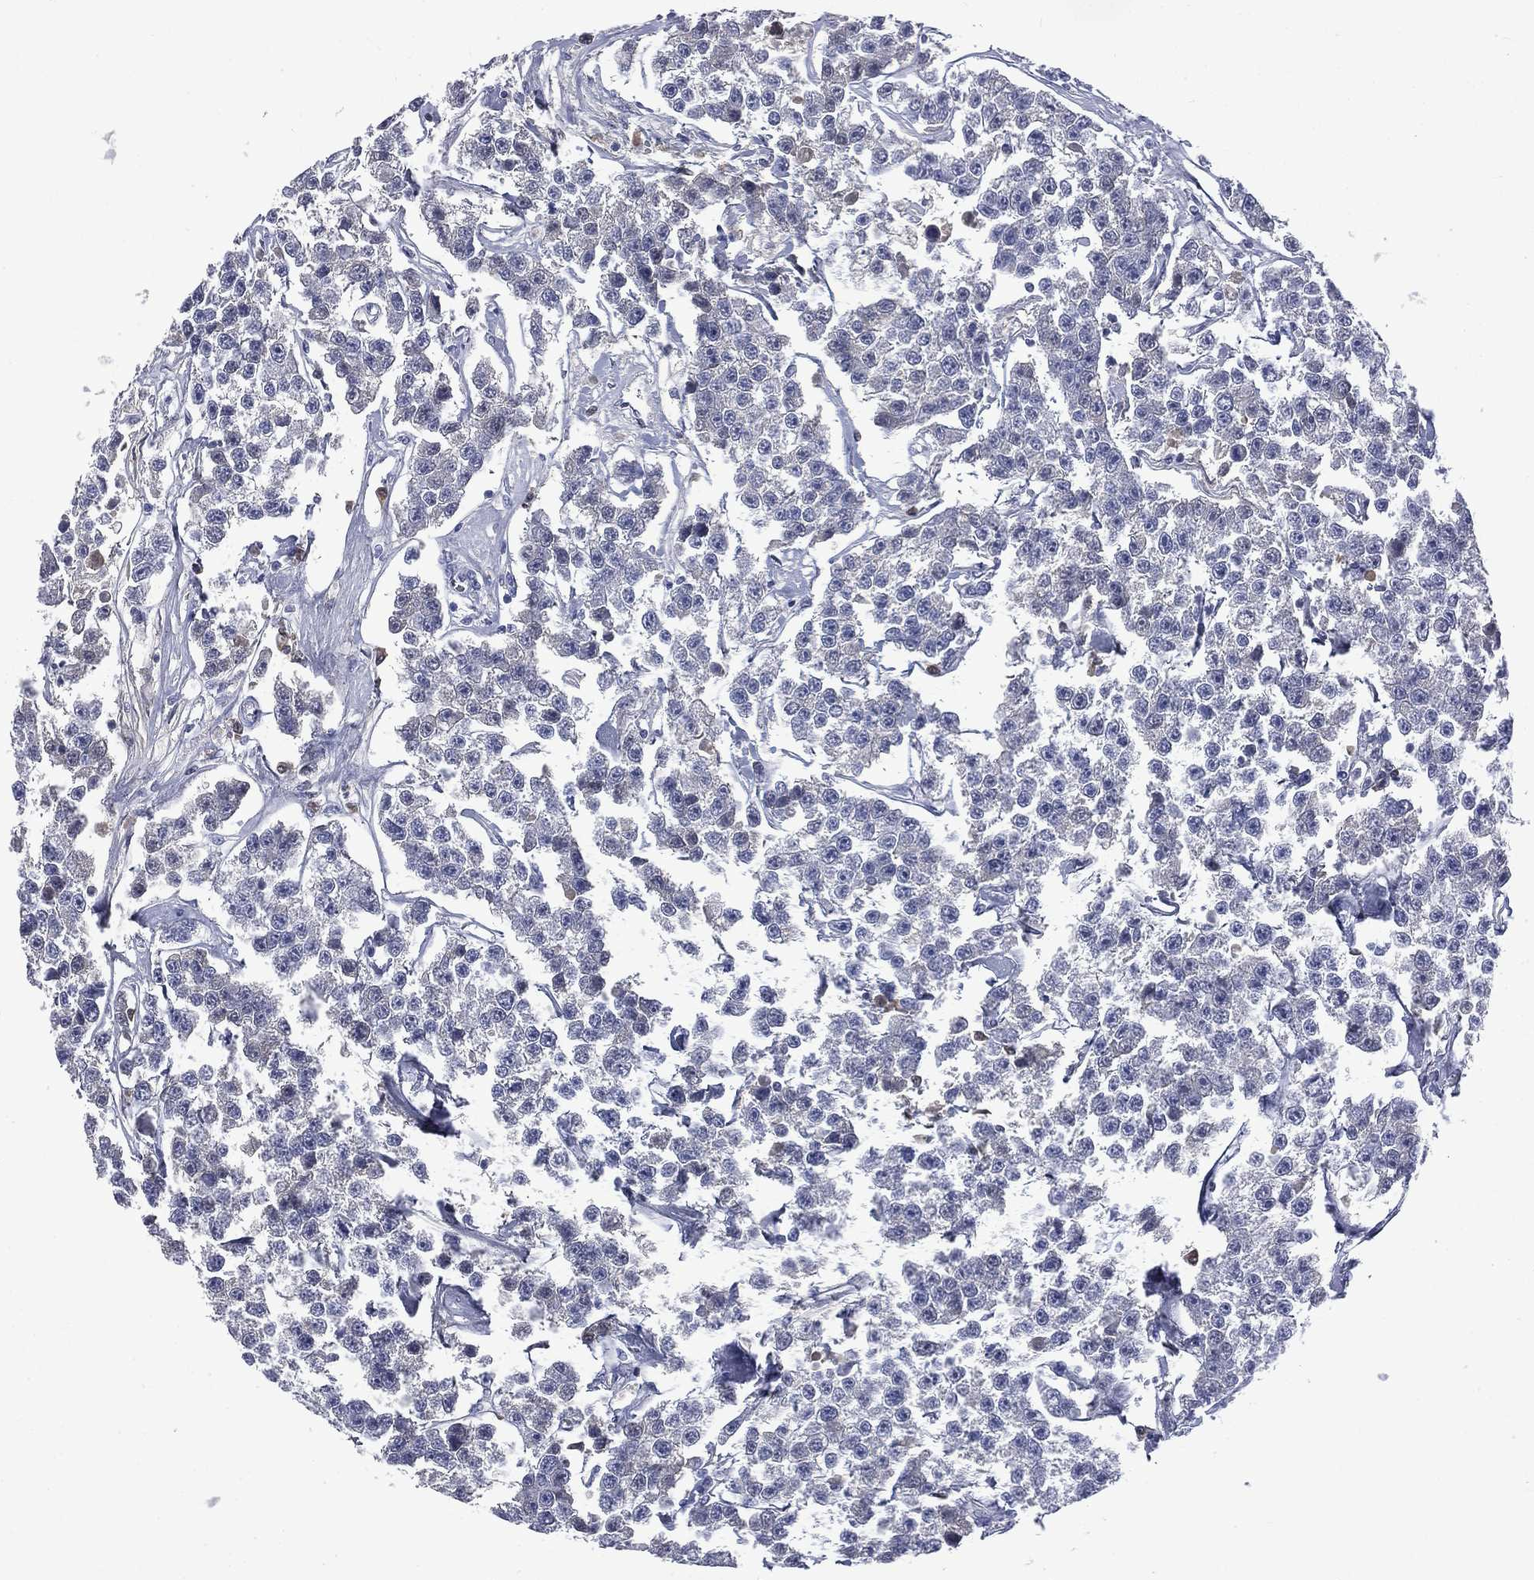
{"staining": {"intensity": "negative", "quantity": "none", "location": "none"}, "tissue": "testis cancer", "cell_type": "Tumor cells", "image_type": "cancer", "snomed": [{"axis": "morphology", "description": "Seminoma, NOS"}, {"axis": "topography", "description": "Testis"}], "caption": "Photomicrograph shows no significant protein expression in tumor cells of testis cancer. The staining was performed using DAB to visualize the protein expression in brown, while the nuclei were stained in blue with hematoxylin (Magnification: 20x).", "gene": "CA12", "patient": {"sex": "male", "age": 59}}